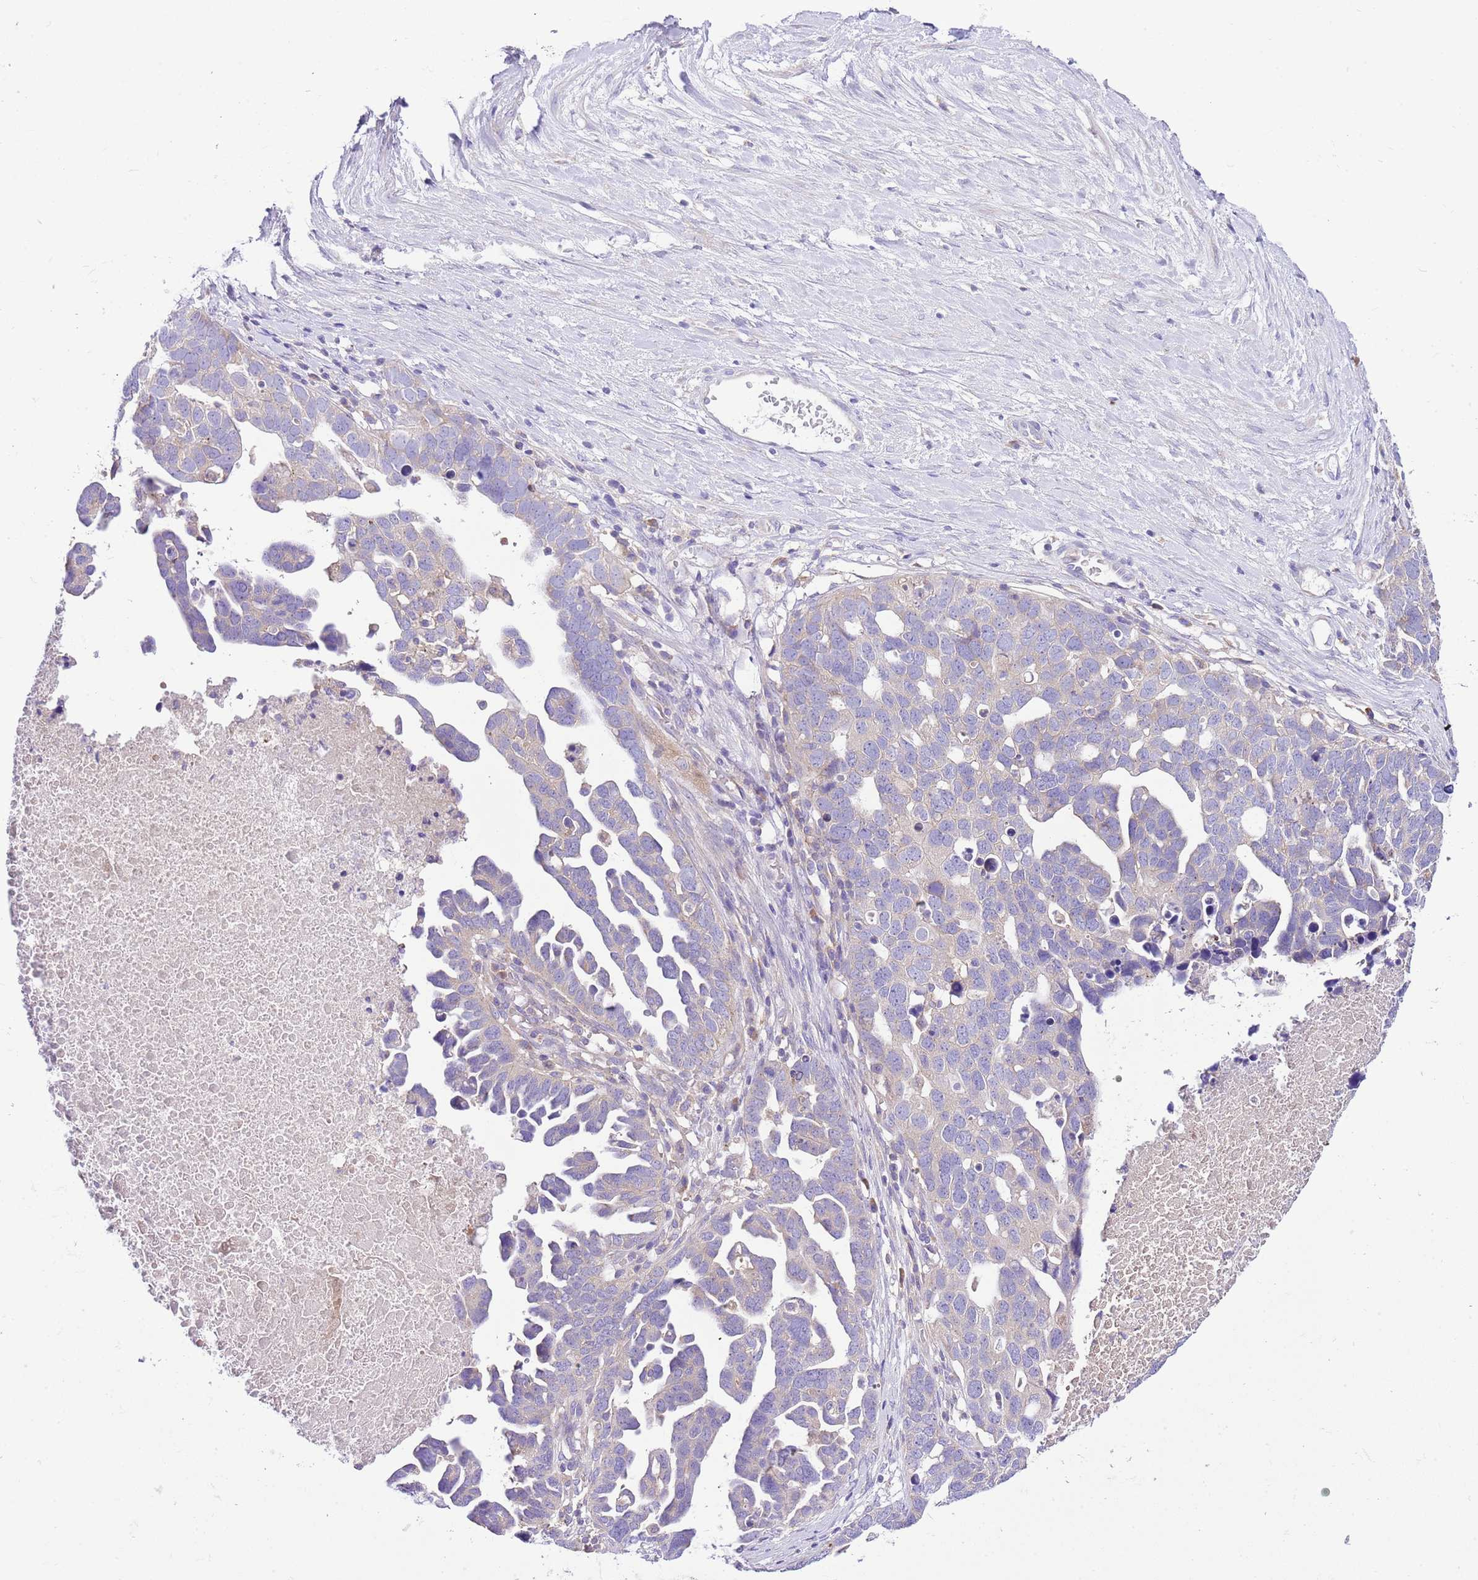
{"staining": {"intensity": "negative", "quantity": "none", "location": "none"}, "tissue": "ovarian cancer", "cell_type": "Tumor cells", "image_type": "cancer", "snomed": [{"axis": "morphology", "description": "Cystadenocarcinoma, serous, NOS"}, {"axis": "topography", "description": "Ovary"}], "caption": "Immunohistochemical staining of human ovarian serous cystadenocarcinoma exhibits no significant expression in tumor cells.", "gene": "RPS10", "patient": {"sex": "female", "age": 54}}